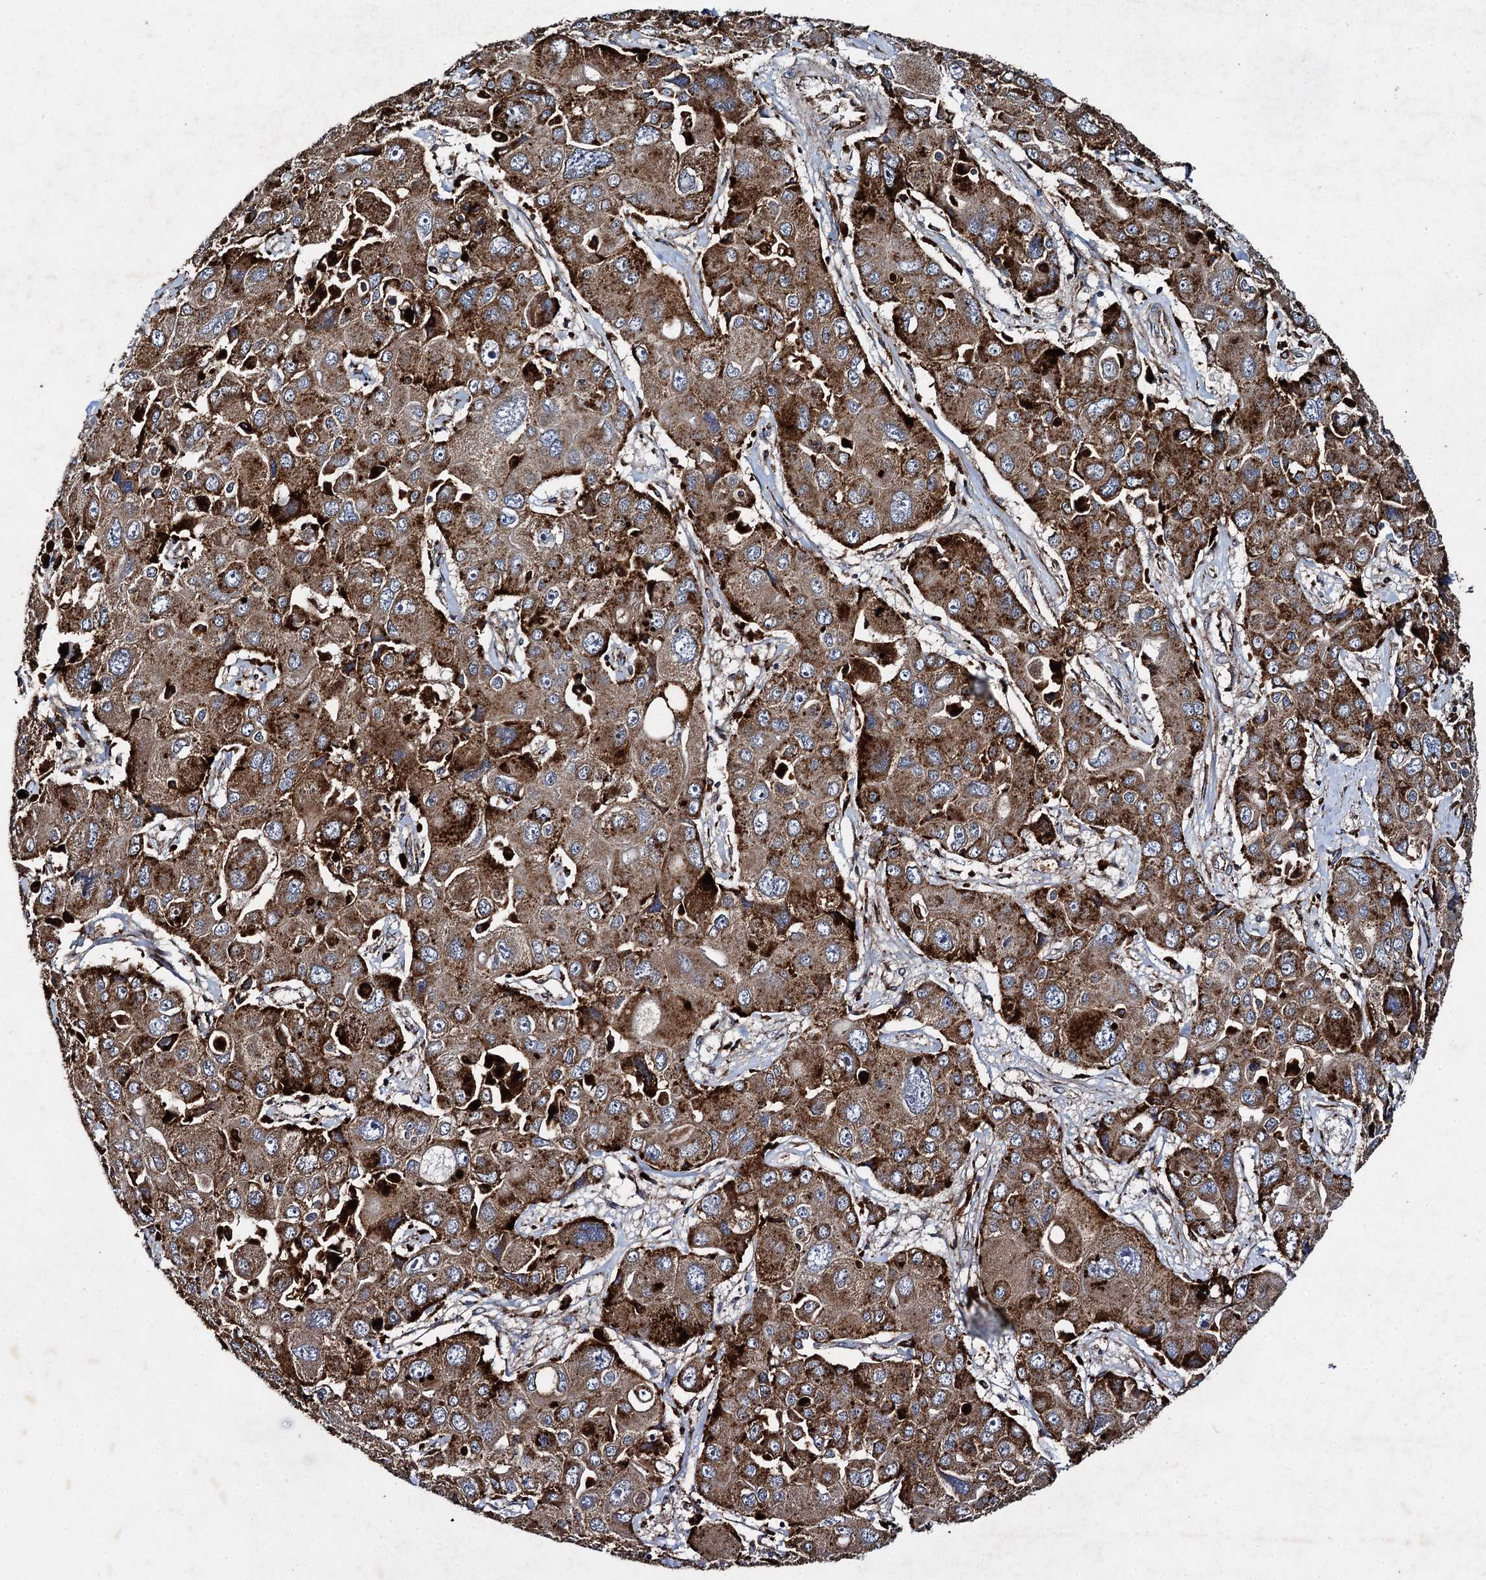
{"staining": {"intensity": "strong", "quantity": ">75%", "location": "cytoplasmic/membranous"}, "tissue": "liver cancer", "cell_type": "Tumor cells", "image_type": "cancer", "snomed": [{"axis": "morphology", "description": "Cholangiocarcinoma"}, {"axis": "topography", "description": "Liver"}], "caption": "Protein expression by IHC shows strong cytoplasmic/membranous staining in approximately >75% of tumor cells in cholangiocarcinoma (liver).", "gene": "GBA1", "patient": {"sex": "male", "age": 67}}